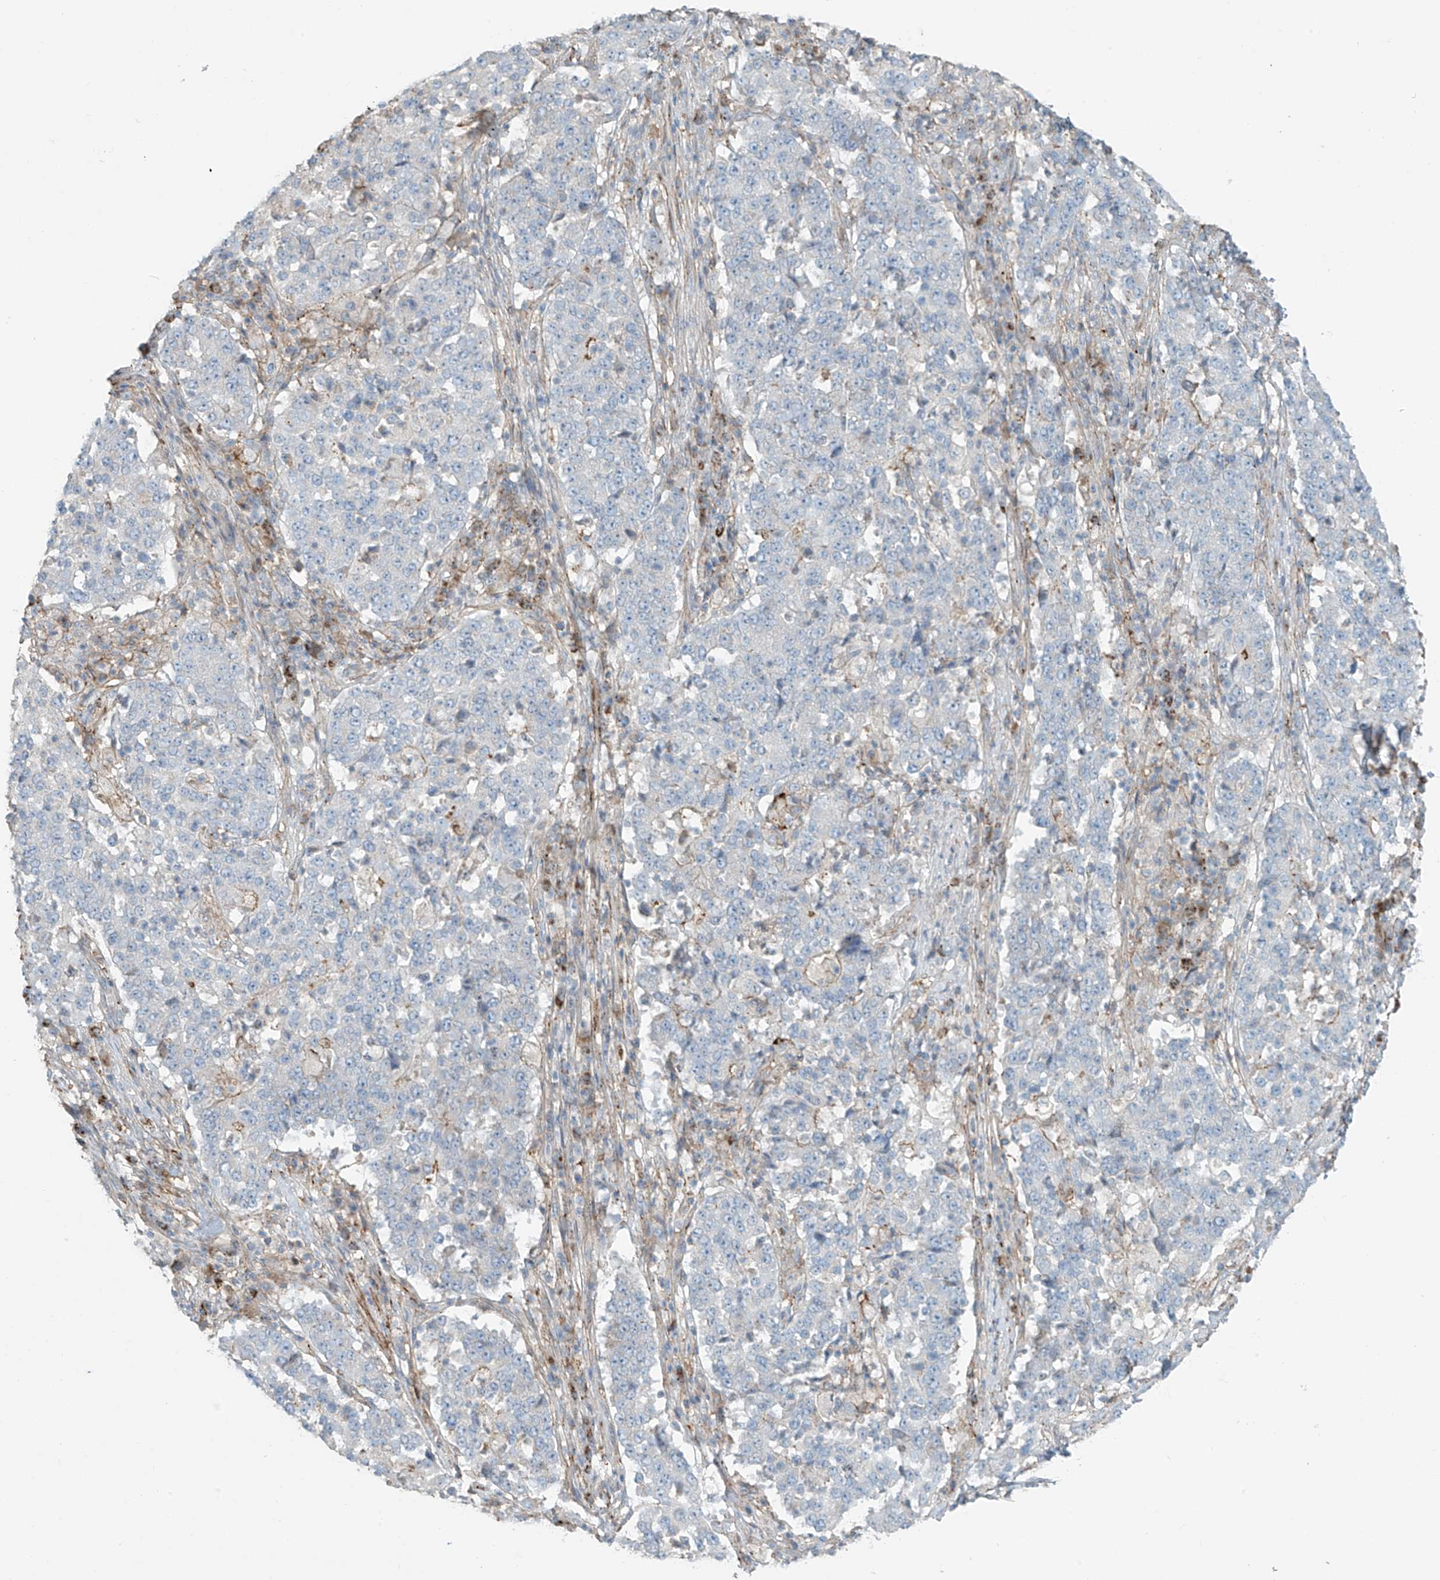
{"staining": {"intensity": "negative", "quantity": "none", "location": "none"}, "tissue": "stomach cancer", "cell_type": "Tumor cells", "image_type": "cancer", "snomed": [{"axis": "morphology", "description": "Adenocarcinoma, NOS"}, {"axis": "topography", "description": "Stomach"}], "caption": "Immunohistochemistry (IHC) image of neoplastic tissue: human stomach cancer (adenocarcinoma) stained with DAB (3,3'-diaminobenzidine) displays no significant protein expression in tumor cells.", "gene": "SLC9A2", "patient": {"sex": "male", "age": 59}}